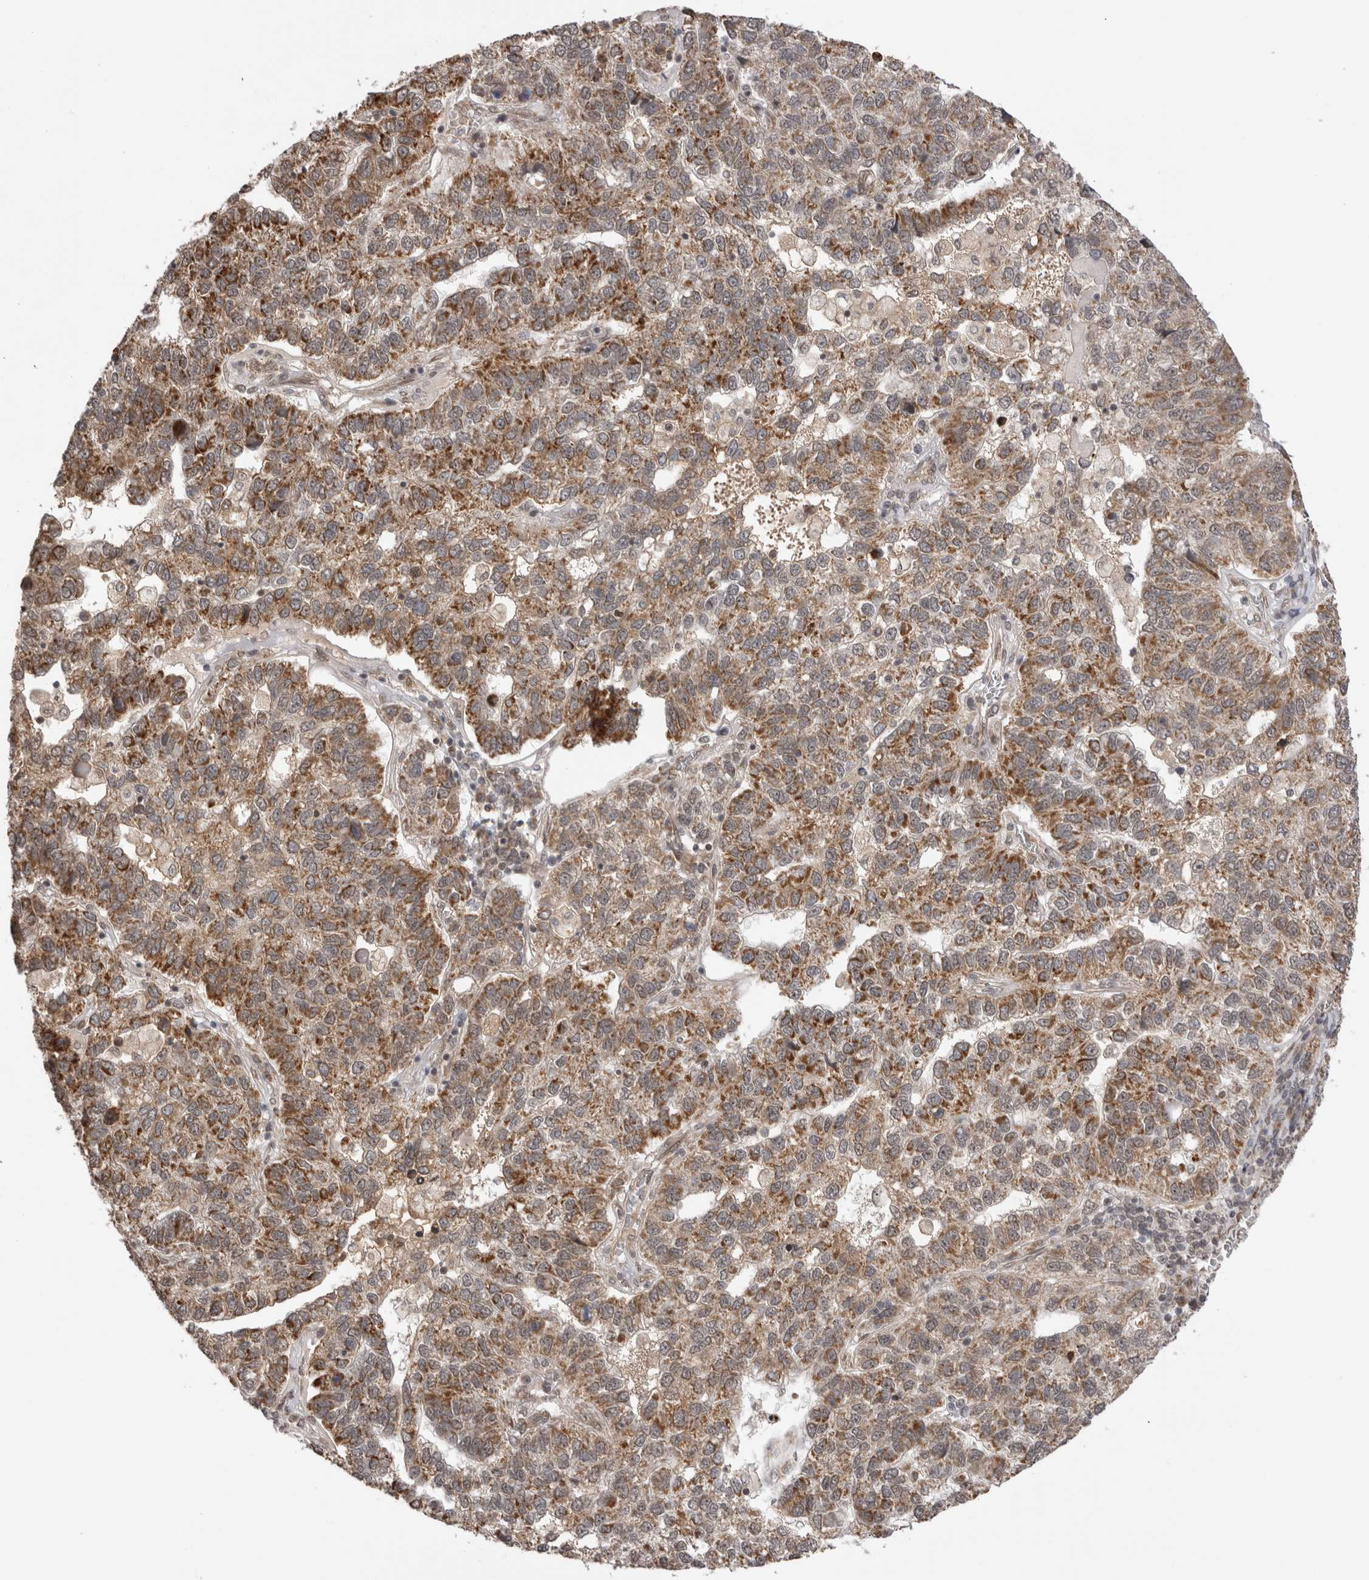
{"staining": {"intensity": "moderate", "quantity": ">75%", "location": "cytoplasmic/membranous"}, "tissue": "pancreatic cancer", "cell_type": "Tumor cells", "image_type": "cancer", "snomed": [{"axis": "morphology", "description": "Adenocarcinoma, NOS"}, {"axis": "topography", "description": "Pancreas"}], "caption": "An image of pancreatic cancer (adenocarcinoma) stained for a protein shows moderate cytoplasmic/membranous brown staining in tumor cells.", "gene": "TMEM65", "patient": {"sex": "female", "age": 61}}